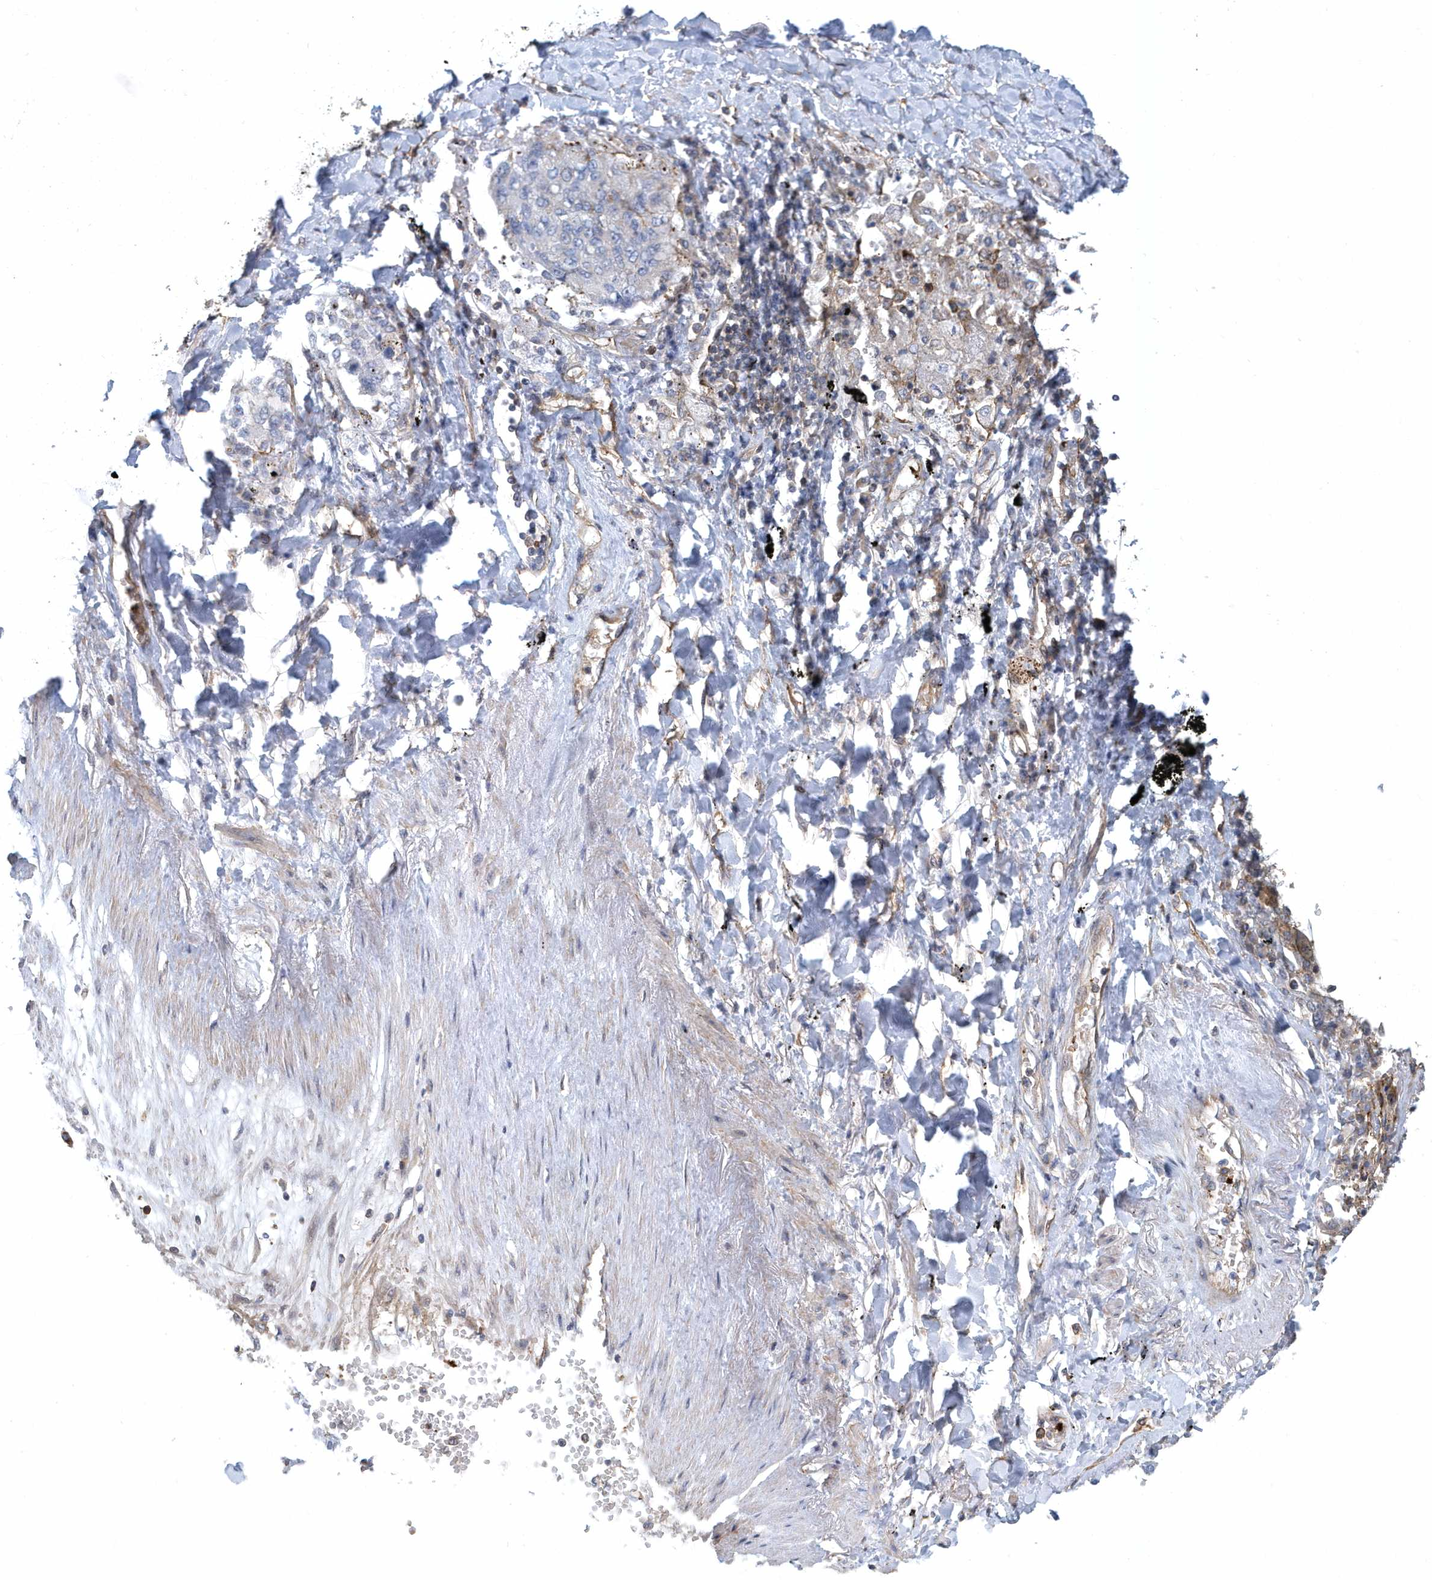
{"staining": {"intensity": "negative", "quantity": "none", "location": "none"}, "tissue": "lung cancer", "cell_type": "Tumor cells", "image_type": "cancer", "snomed": [{"axis": "morphology", "description": "Squamous cell carcinoma, NOS"}, {"axis": "topography", "description": "Lung"}], "caption": "Tumor cells are negative for protein expression in human squamous cell carcinoma (lung). The staining was performed using DAB to visualize the protein expression in brown, while the nuclei were stained in blue with hematoxylin (Magnification: 20x).", "gene": "ARAP2", "patient": {"sex": "male", "age": 74}}